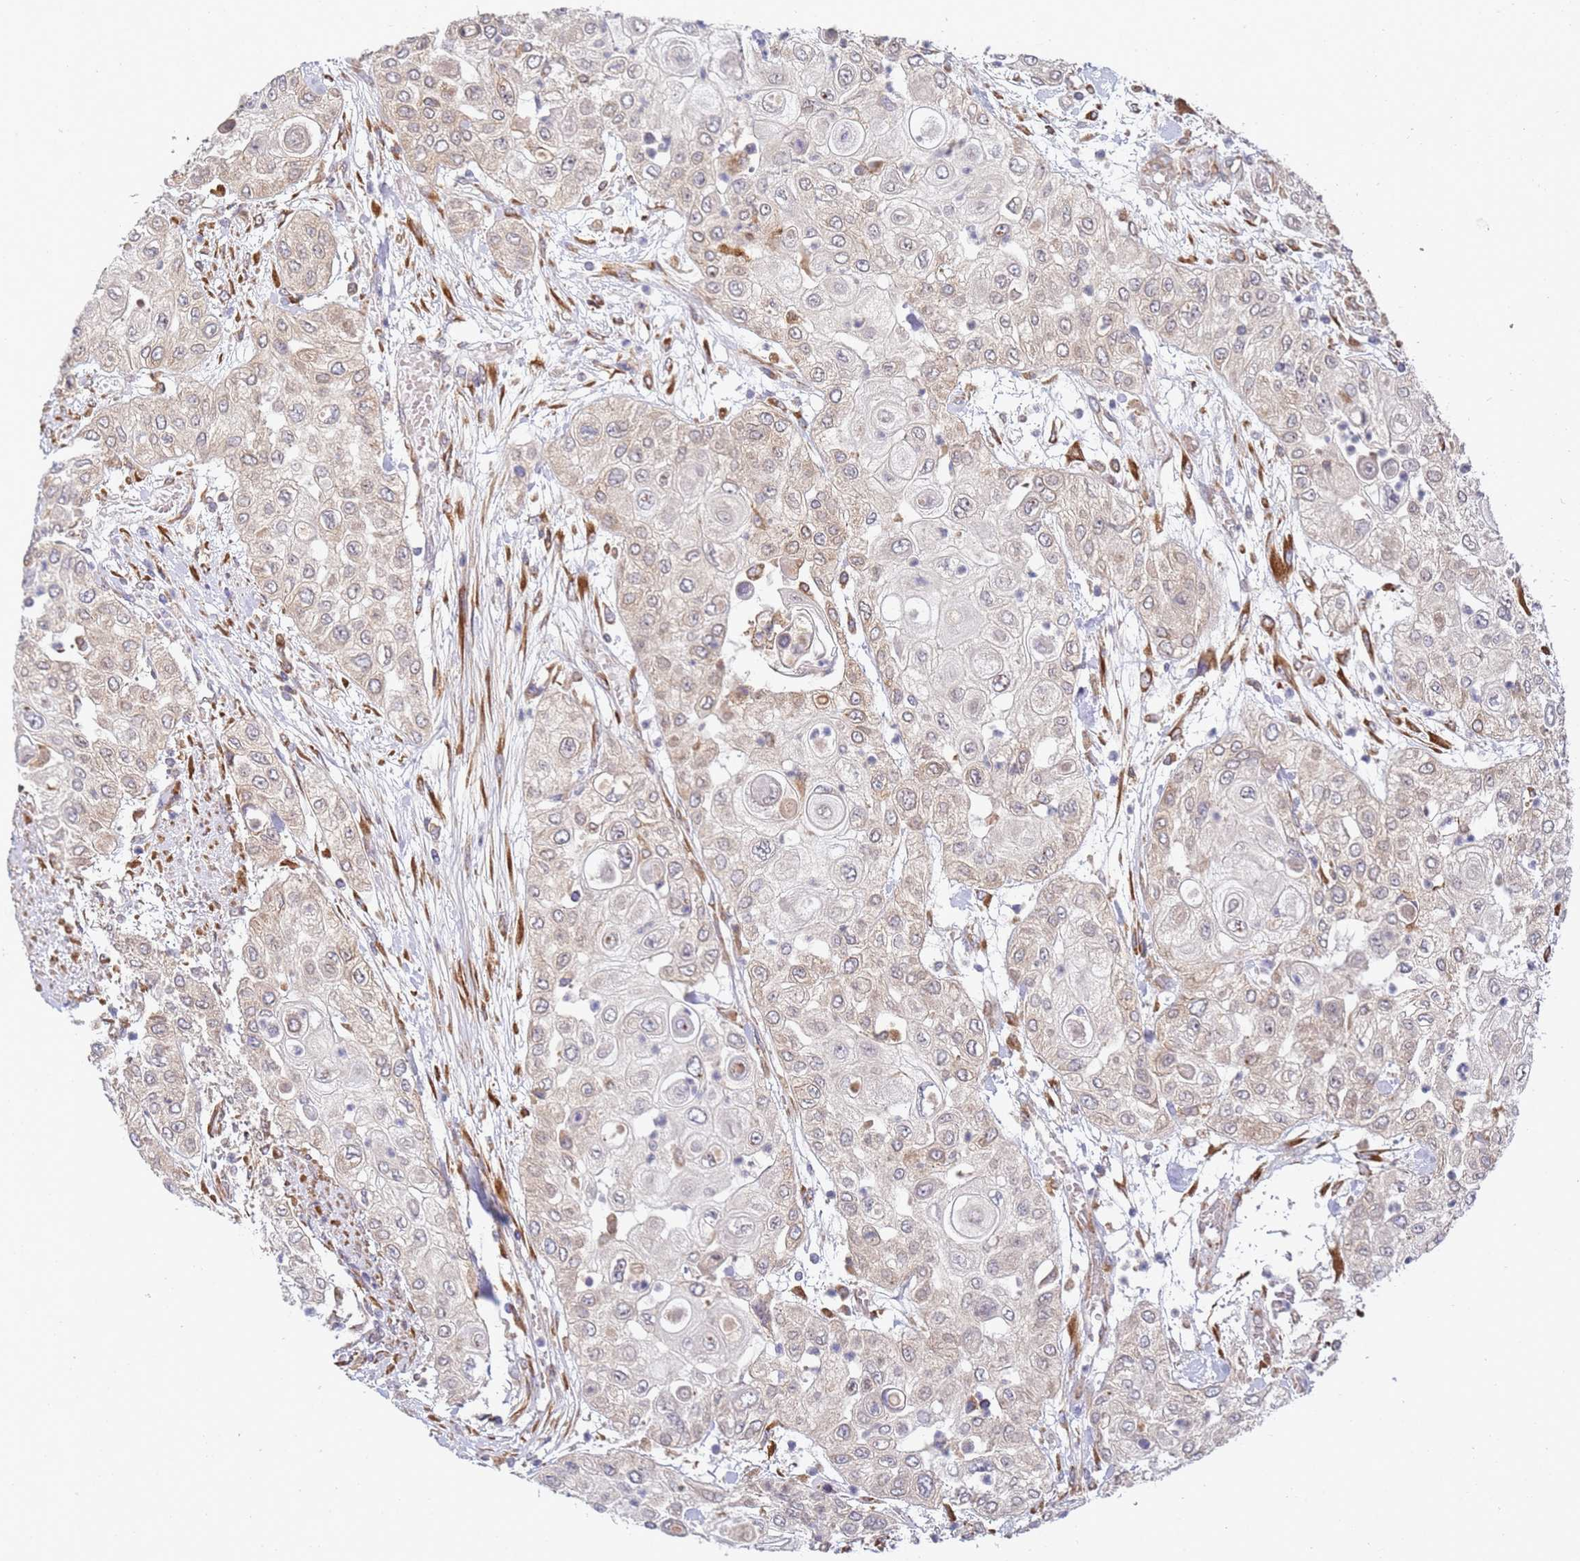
{"staining": {"intensity": "weak", "quantity": "<25%", "location": "cytoplasmic/membranous"}, "tissue": "urothelial cancer", "cell_type": "Tumor cells", "image_type": "cancer", "snomed": [{"axis": "morphology", "description": "Urothelial carcinoma, High grade"}, {"axis": "topography", "description": "Urinary bladder"}], "caption": "This is an immunohistochemistry (IHC) micrograph of urothelial cancer. There is no staining in tumor cells.", "gene": "VRK2", "patient": {"sex": "female", "age": 79}}